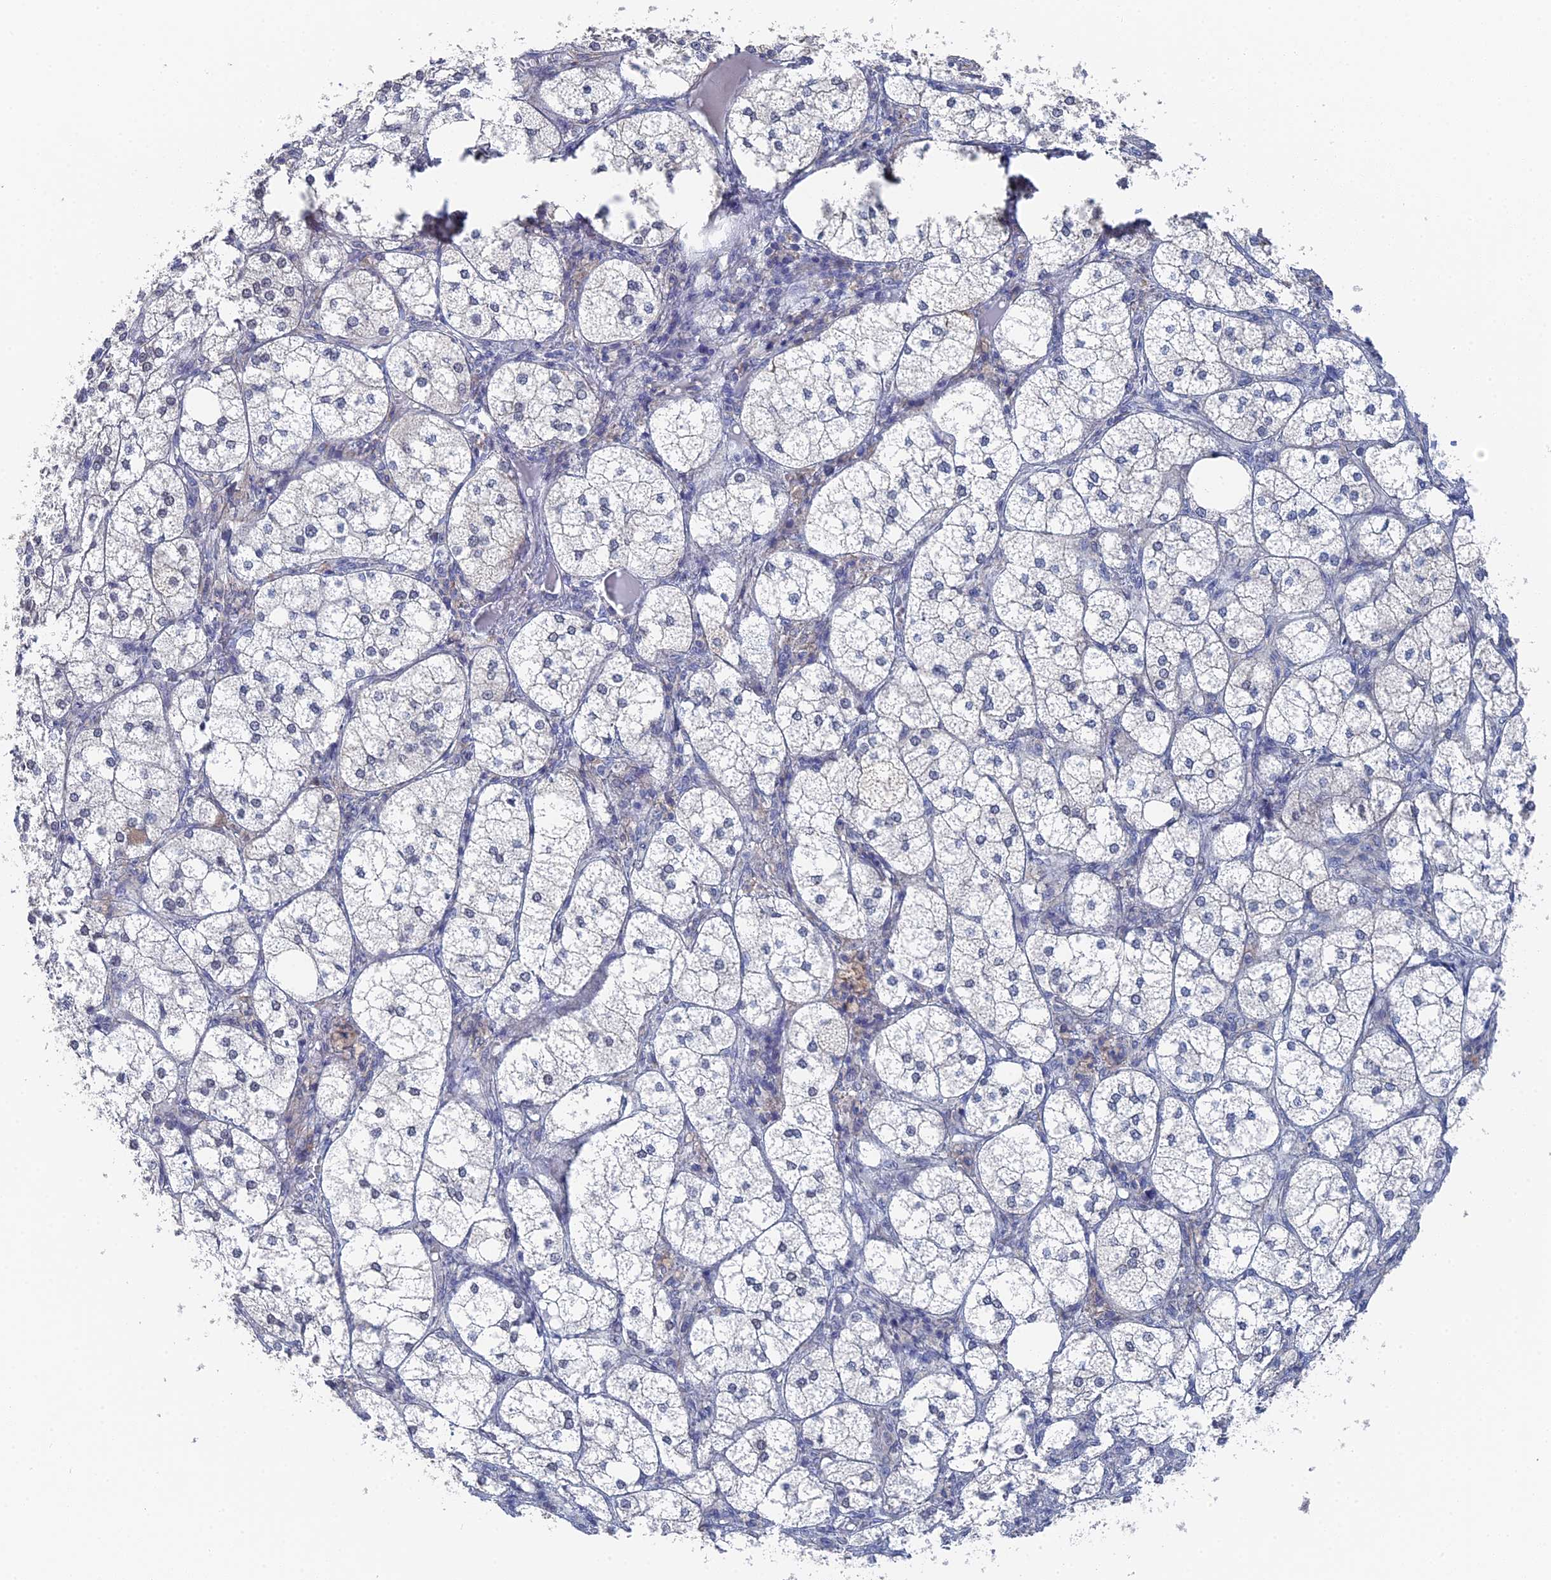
{"staining": {"intensity": "moderate", "quantity": "<25%", "location": "nuclear"}, "tissue": "adrenal gland", "cell_type": "Glandular cells", "image_type": "normal", "snomed": [{"axis": "morphology", "description": "Normal tissue, NOS"}, {"axis": "topography", "description": "Adrenal gland"}], "caption": "Immunohistochemistry of benign adrenal gland shows low levels of moderate nuclear positivity in about <25% of glandular cells. (Brightfield microscopy of DAB IHC at high magnification).", "gene": "TSSC4", "patient": {"sex": "female", "age": 61}}